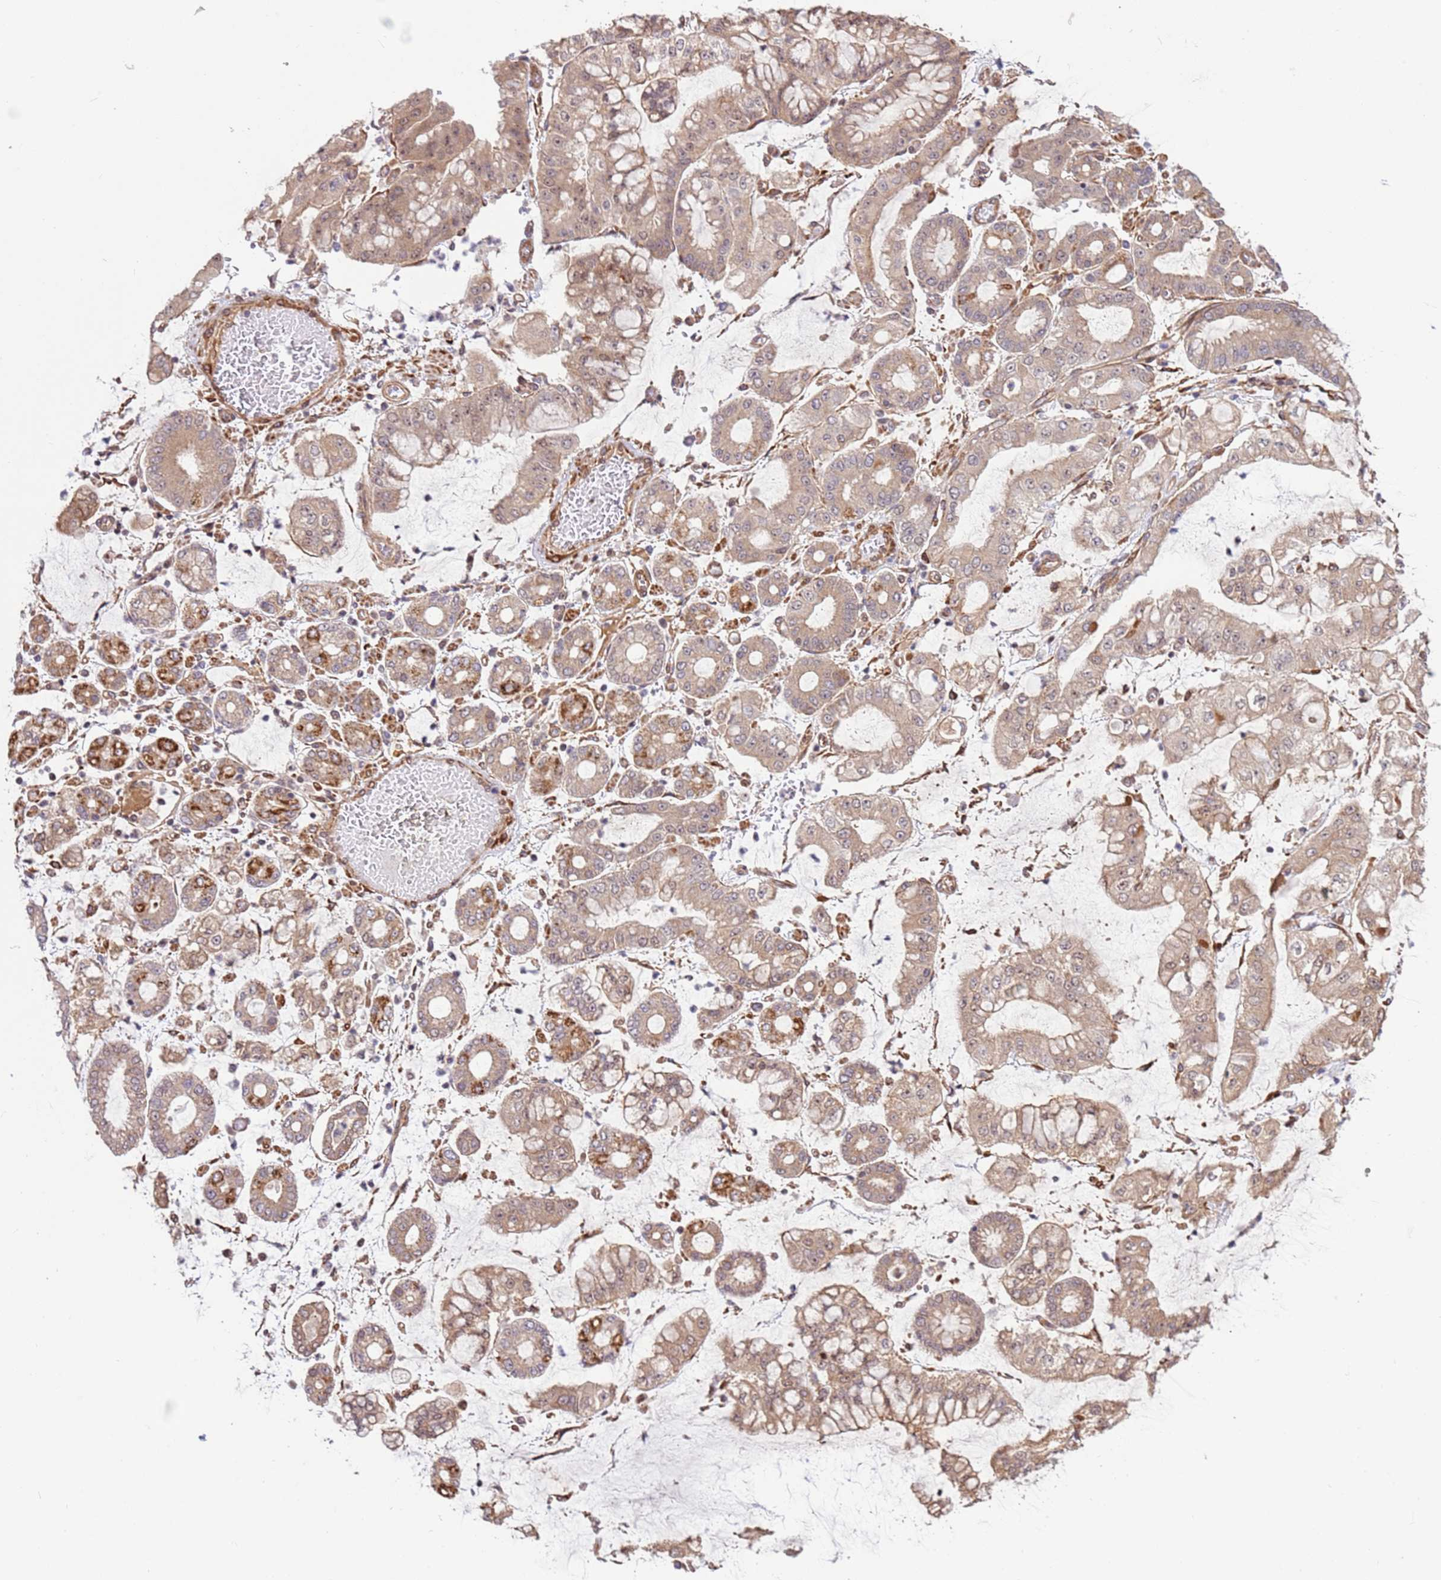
{"staining": {"intensity": "weak", "quantity": ">75%", "location": "cytoplasmic/membranous"}, "tissue": "stomach cancer", "cell_type": "Tumor cells", "image_type": "cancer", "snomed": [{"axis": "morphology", "description": "Adenocarcinoma, NOS"}, {"axis": "topography", "description": "Stomach"}], "caption": "There is low levels of weak cytoplasmic/membranous expression in tumor cells of stomach cancer, as demonstrated by immunohistochemical staining (brown color).", "gene": "DCAF4", "patient": {"sex": "male", "age": 76}}